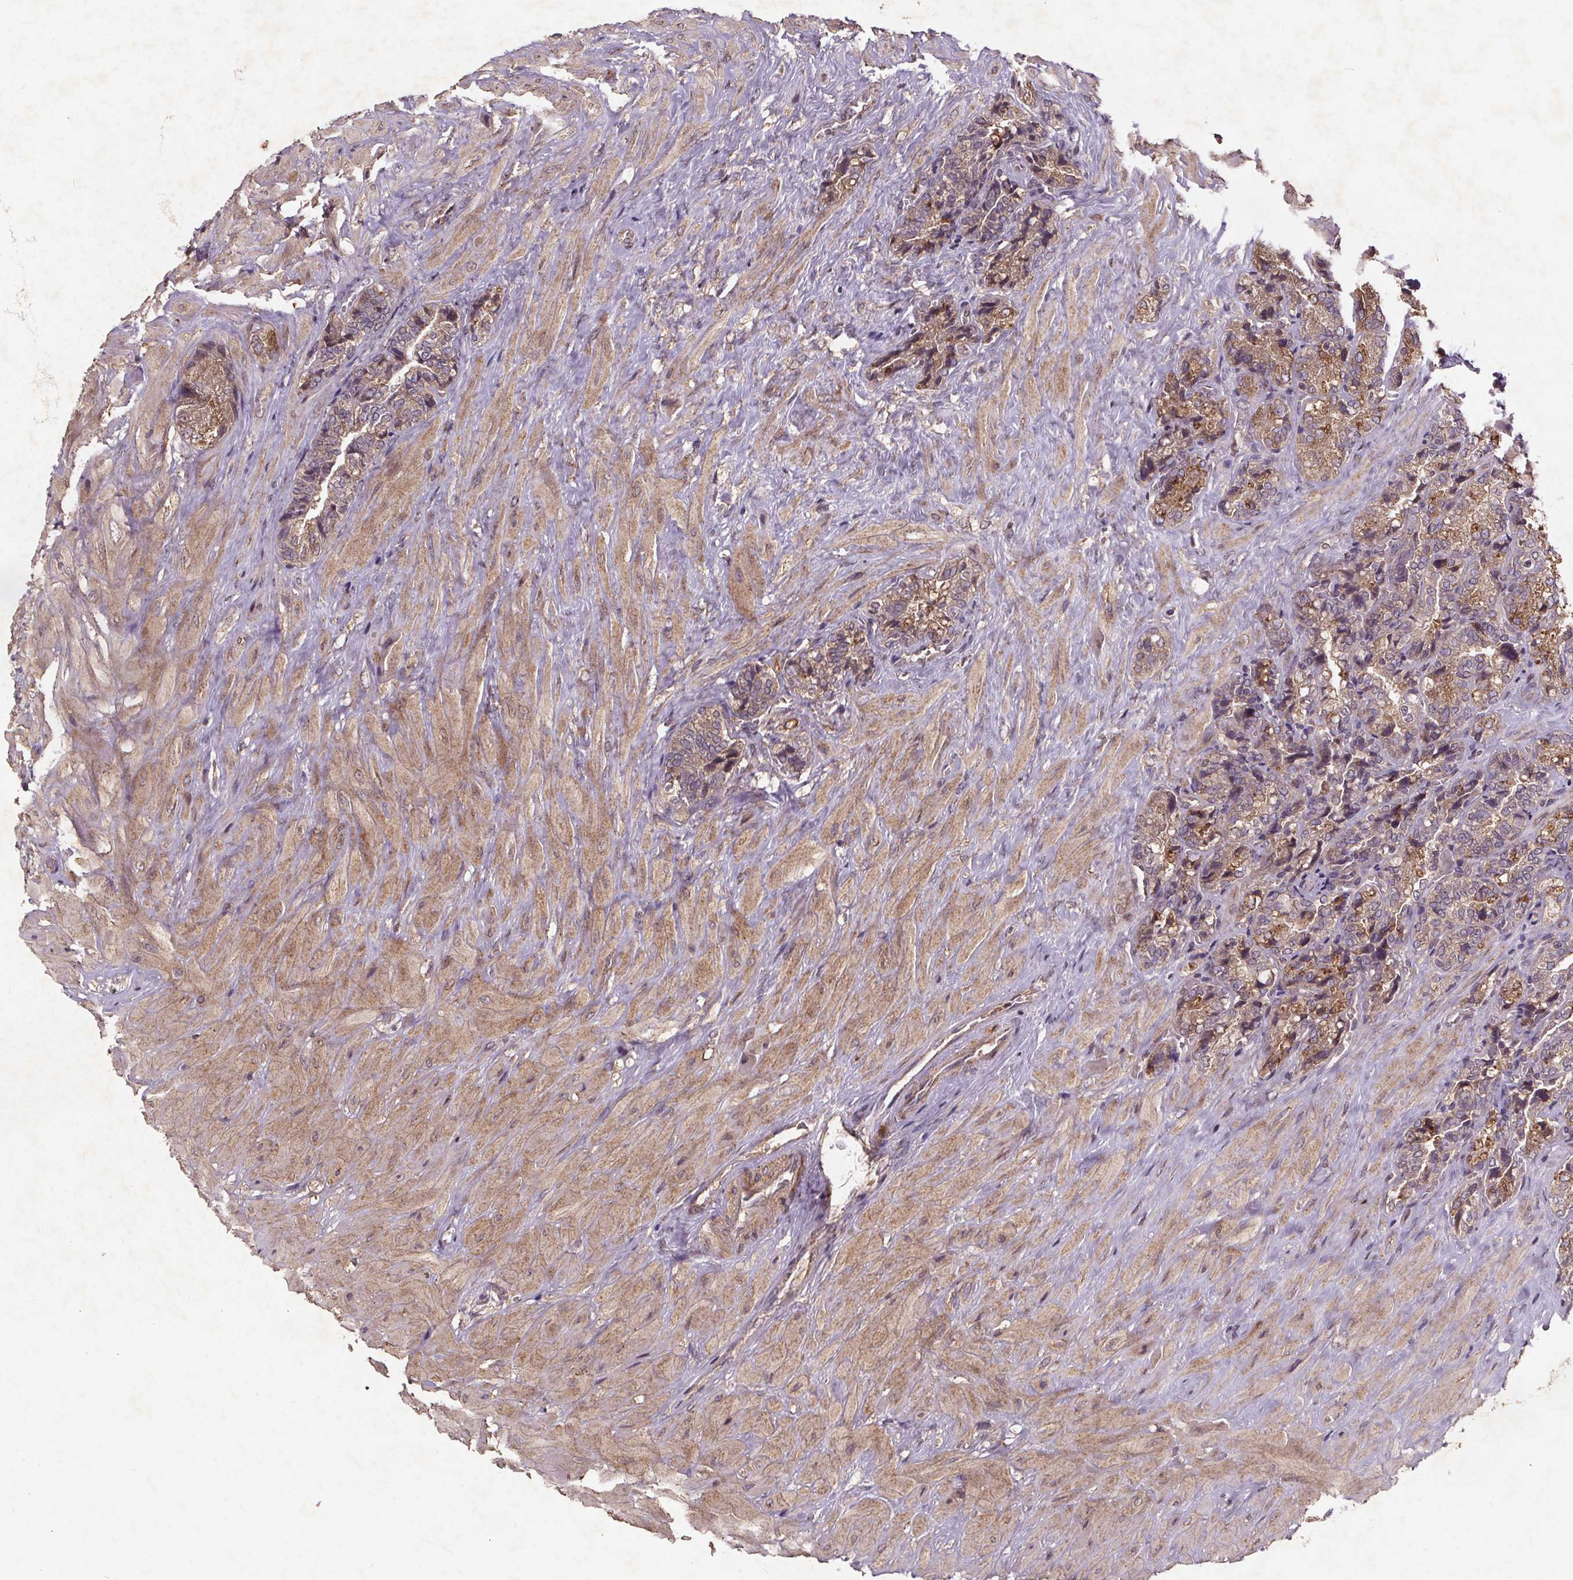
{"staining": {"intensity": "moderate", "quantity": ">75%", "location": "cytoplasmic/membranous"}, "tissue": "seminal vesicle", "cell_type": "Glandular cells", "image_type": "normal", "snomed": [{"axis": "morphology", "description": "Normal tissue, NOS"}, {"axis": "topography", "description": "Seminal veicle"}], "caption": "This image demonstrates immunohistochemistry (IHC) staining of unremarkable seminal vesicle, with medium moderate cytoplasmic/membranous positivity in about >75% of glandular cells.", "gene": "STRN3", "patient": {"sex": "male", "age": 57}}